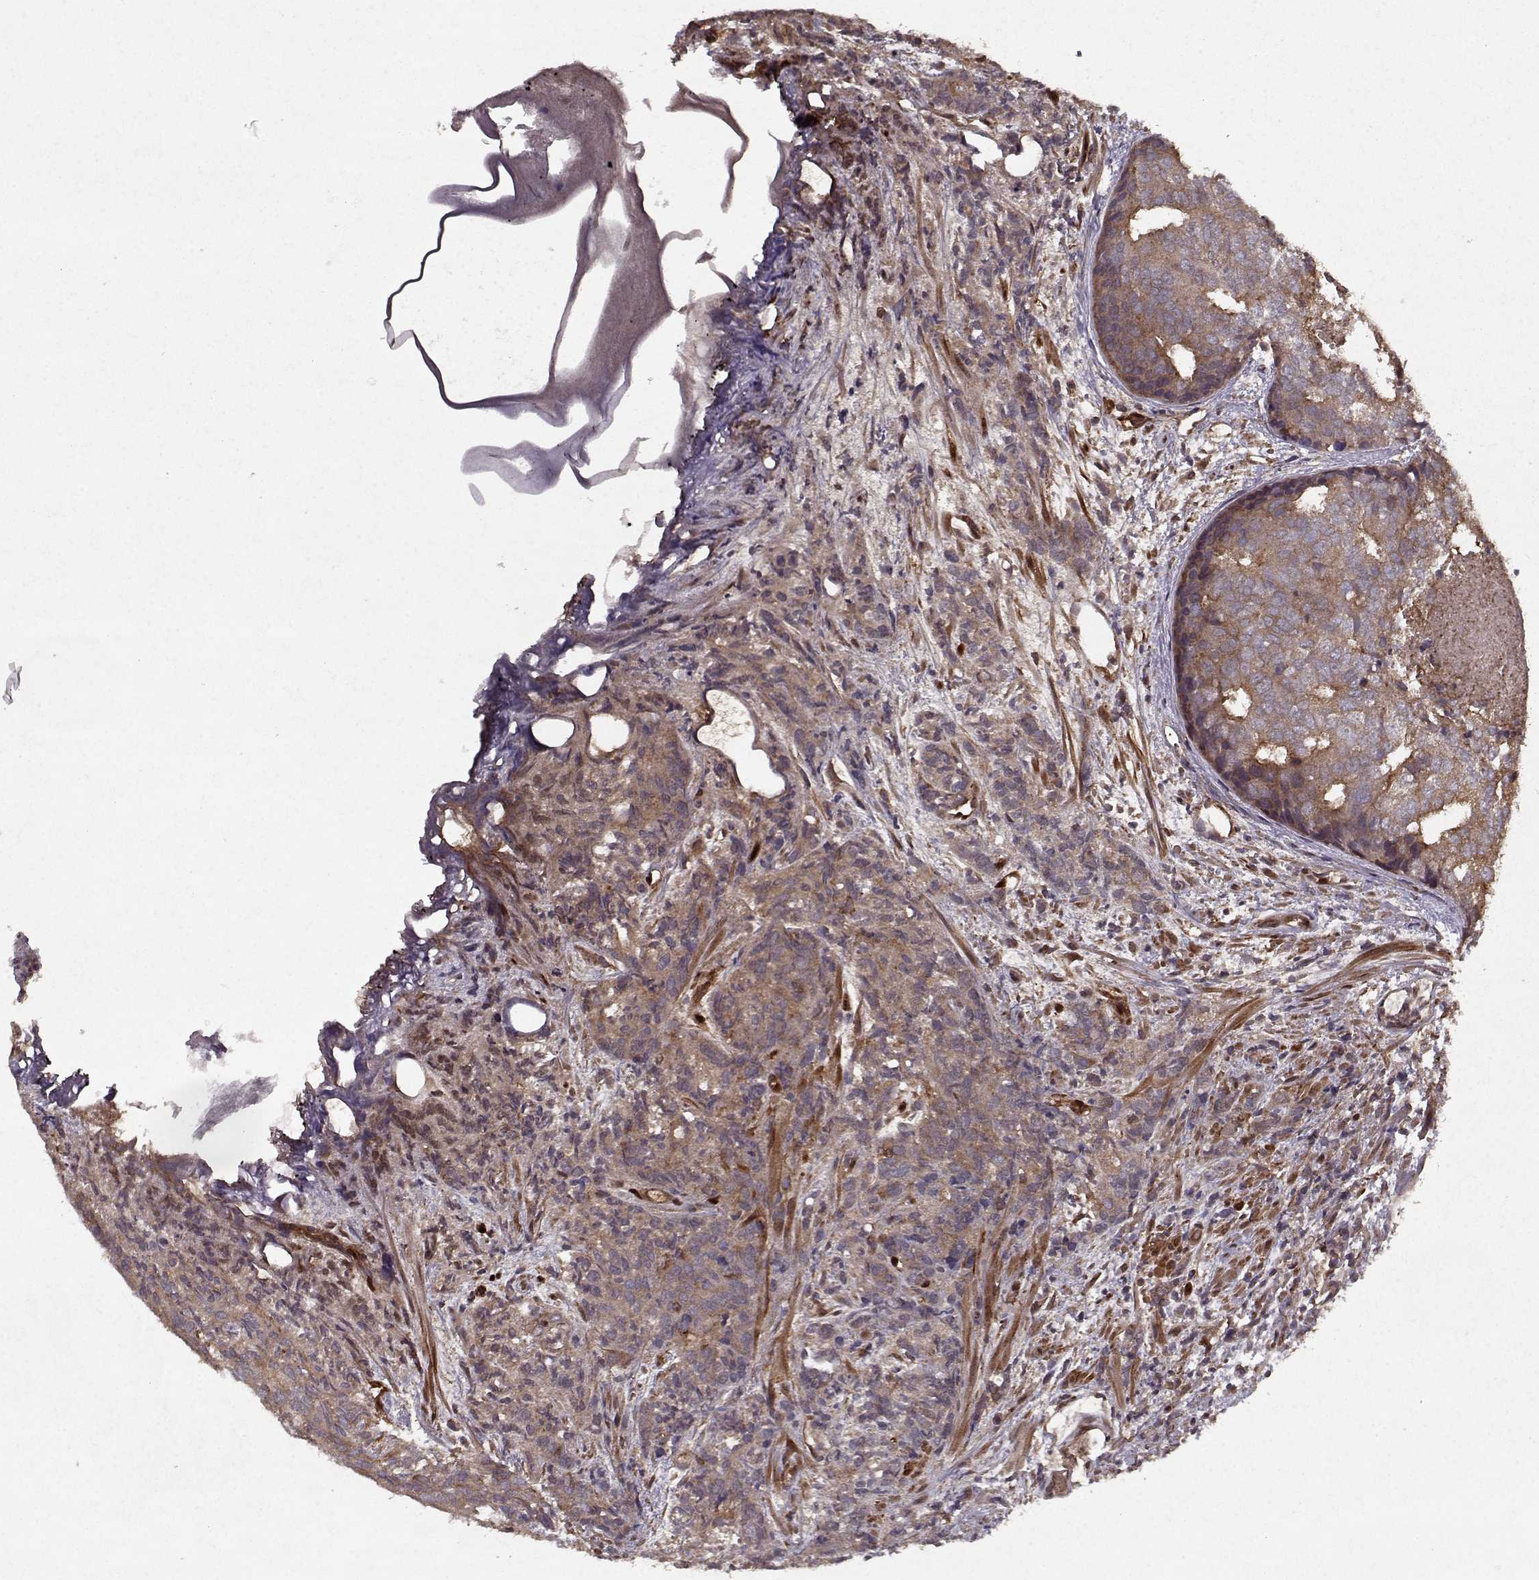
{"staining": {"intensity": "moderate", "quantity": ">75%", "location": "cytoplasmic/membranous"}, "tissue": "prostate cancer", "cell_type": "Tumor cells", "image_type": "cancer", "snomed": [{"axis": "morphology", "description": "Adenocarcinoma, High grade"}, {"axis": "topography", "description": "Prostate"}], "caption": "This image exhibits prostate adenocarcinoma (high-grade) stained with immunohistochemistry (IHC) to label a protein in brown. The cytoplasmic/membranous of tumor cells show moderate positivity for the protein. Nuclei are counter-stained blue.", "gene": "PPP1R12A", "patient": {"sex": "male", "age": 58}}